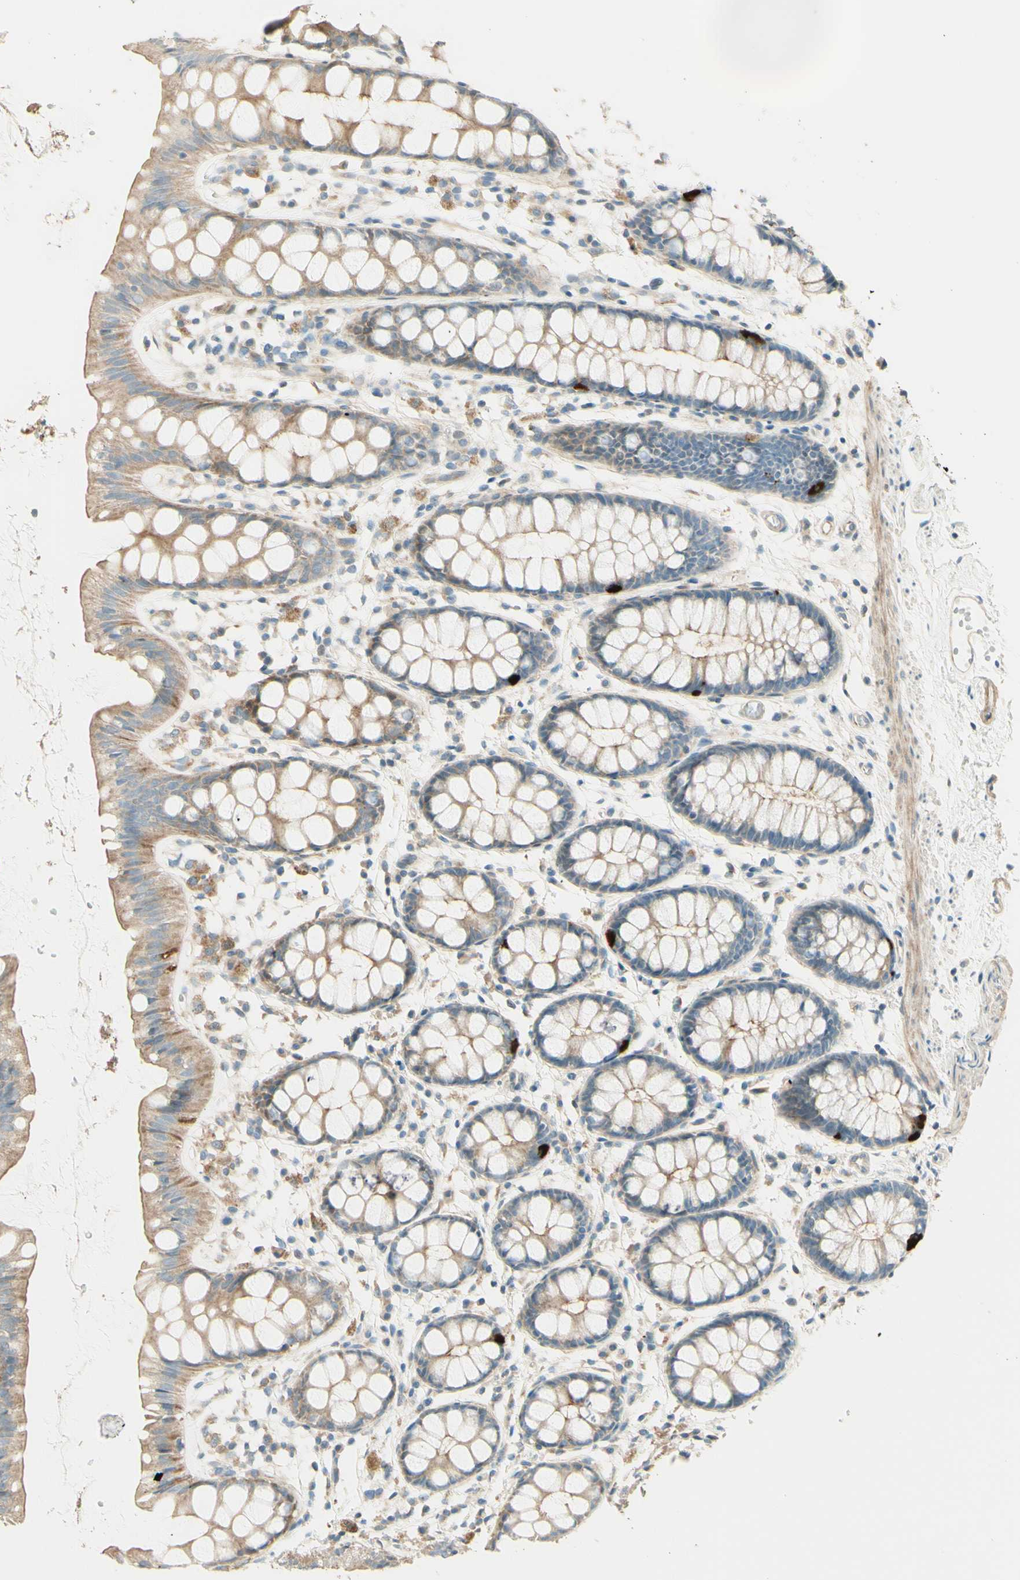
{"staining": {"intensity": "strong", "quantity": "<25%", "location": "cytoplasmic/membranous"}, "tissue": "rectum", "cell_type": "Glandular cells", "image_type": "normal", "snomed": [{"axis": "morphology", "description": "Normal tissue, NOS"}, {"axis": "topography", "description": "Rectum"}], "caption": "Immunohistochemistry micrograph of unremarkable human rectum stained for a protein (brown), which demonstrates medium levels of strong cytoplasmic/membranous staining in about <25% of glandular cells.", "gene": "PROM1", "patient": {"sex": "female", "age": 66}}